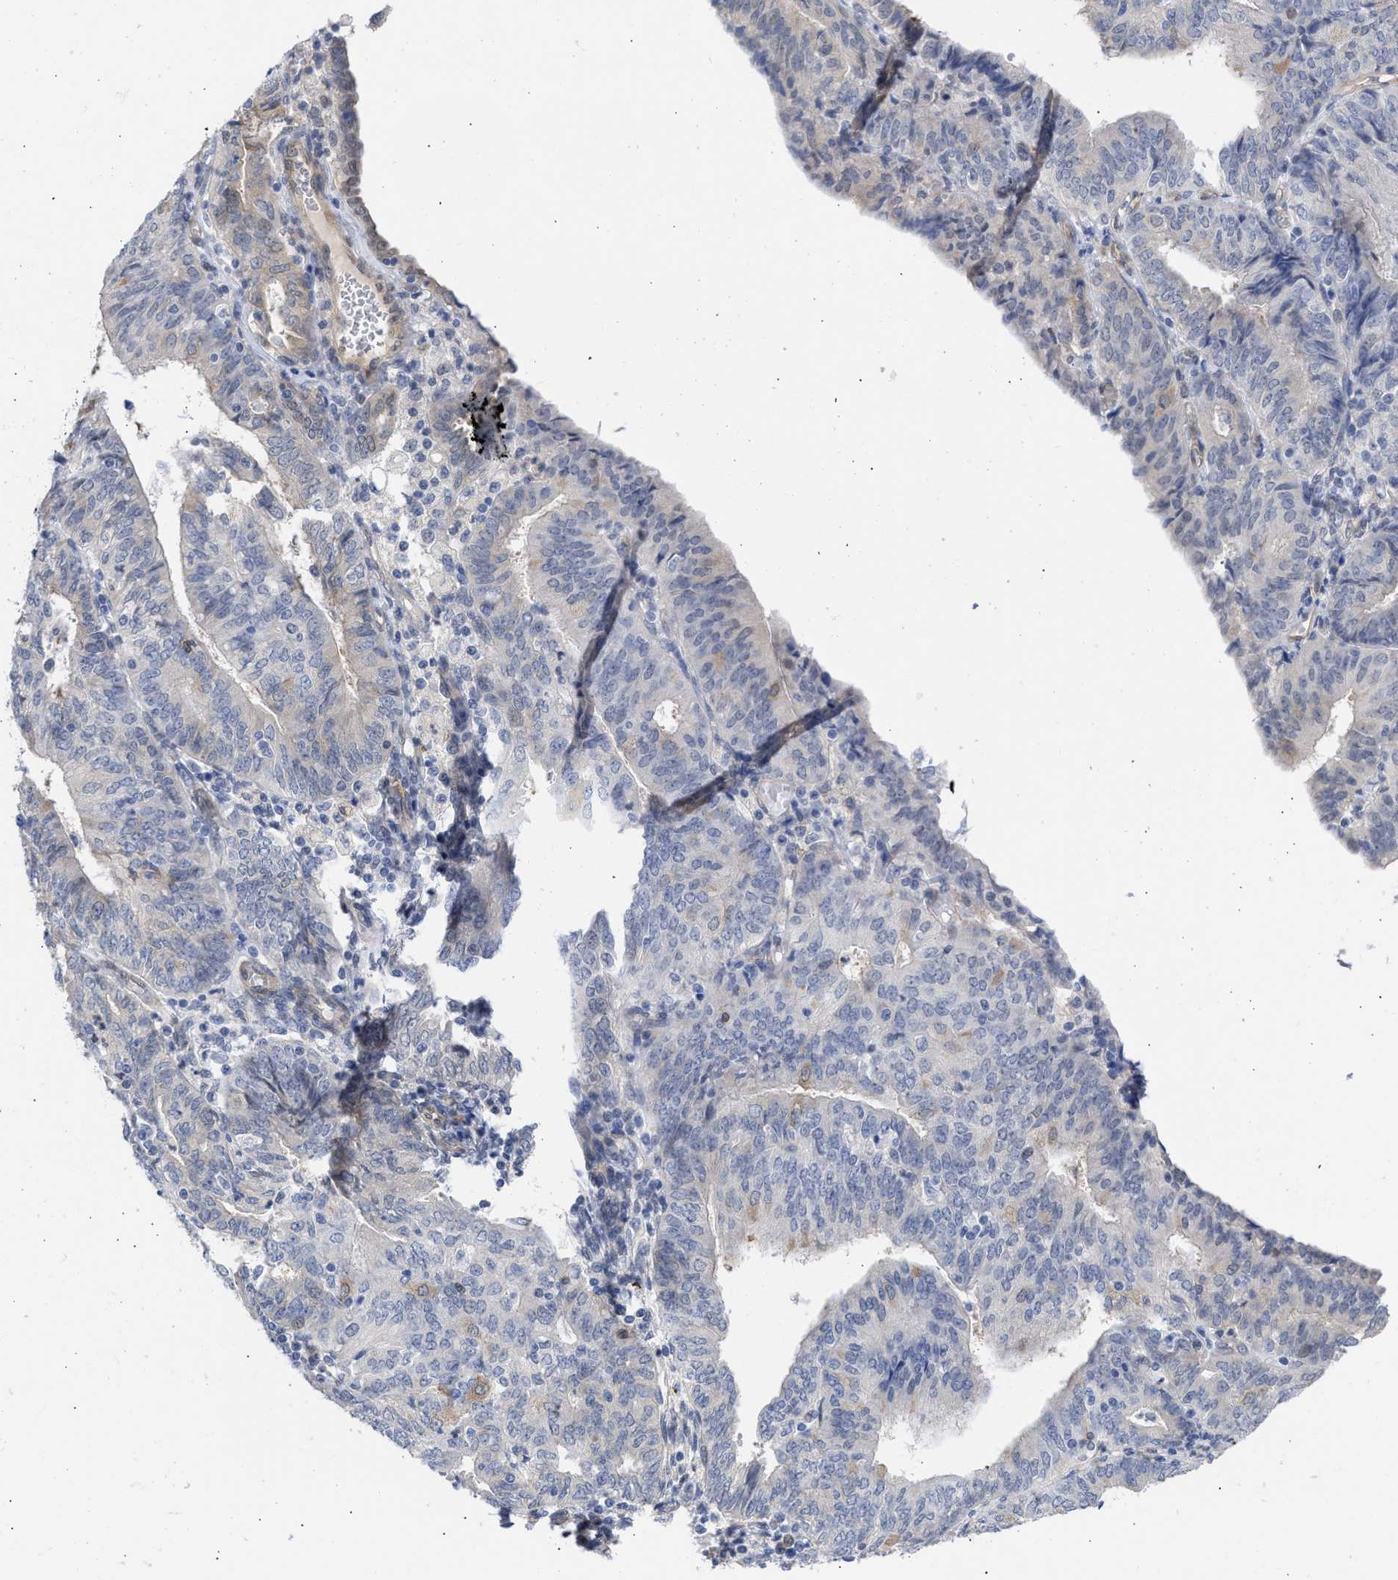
{"staining": {"intensity": "negative", "quantity": "none", "location": "none"}, "tissue": "endometrial cancer", "cell_type": "Tumor cells", "image_type": "cancer", "snomed": [{"axis": "morphology", "description": "Adenocarcinoma, NOS"}, {"axis": "topography", "description": "Endometrium"}], "caption": "Immunohistochemistry (IHC) image of human endometrial adenocarcinoma stained for a protein (brown), which demonstrates no expression in tumor cells.", "gene": "THRA", "patient": {"sex": "female", "age": 58}}